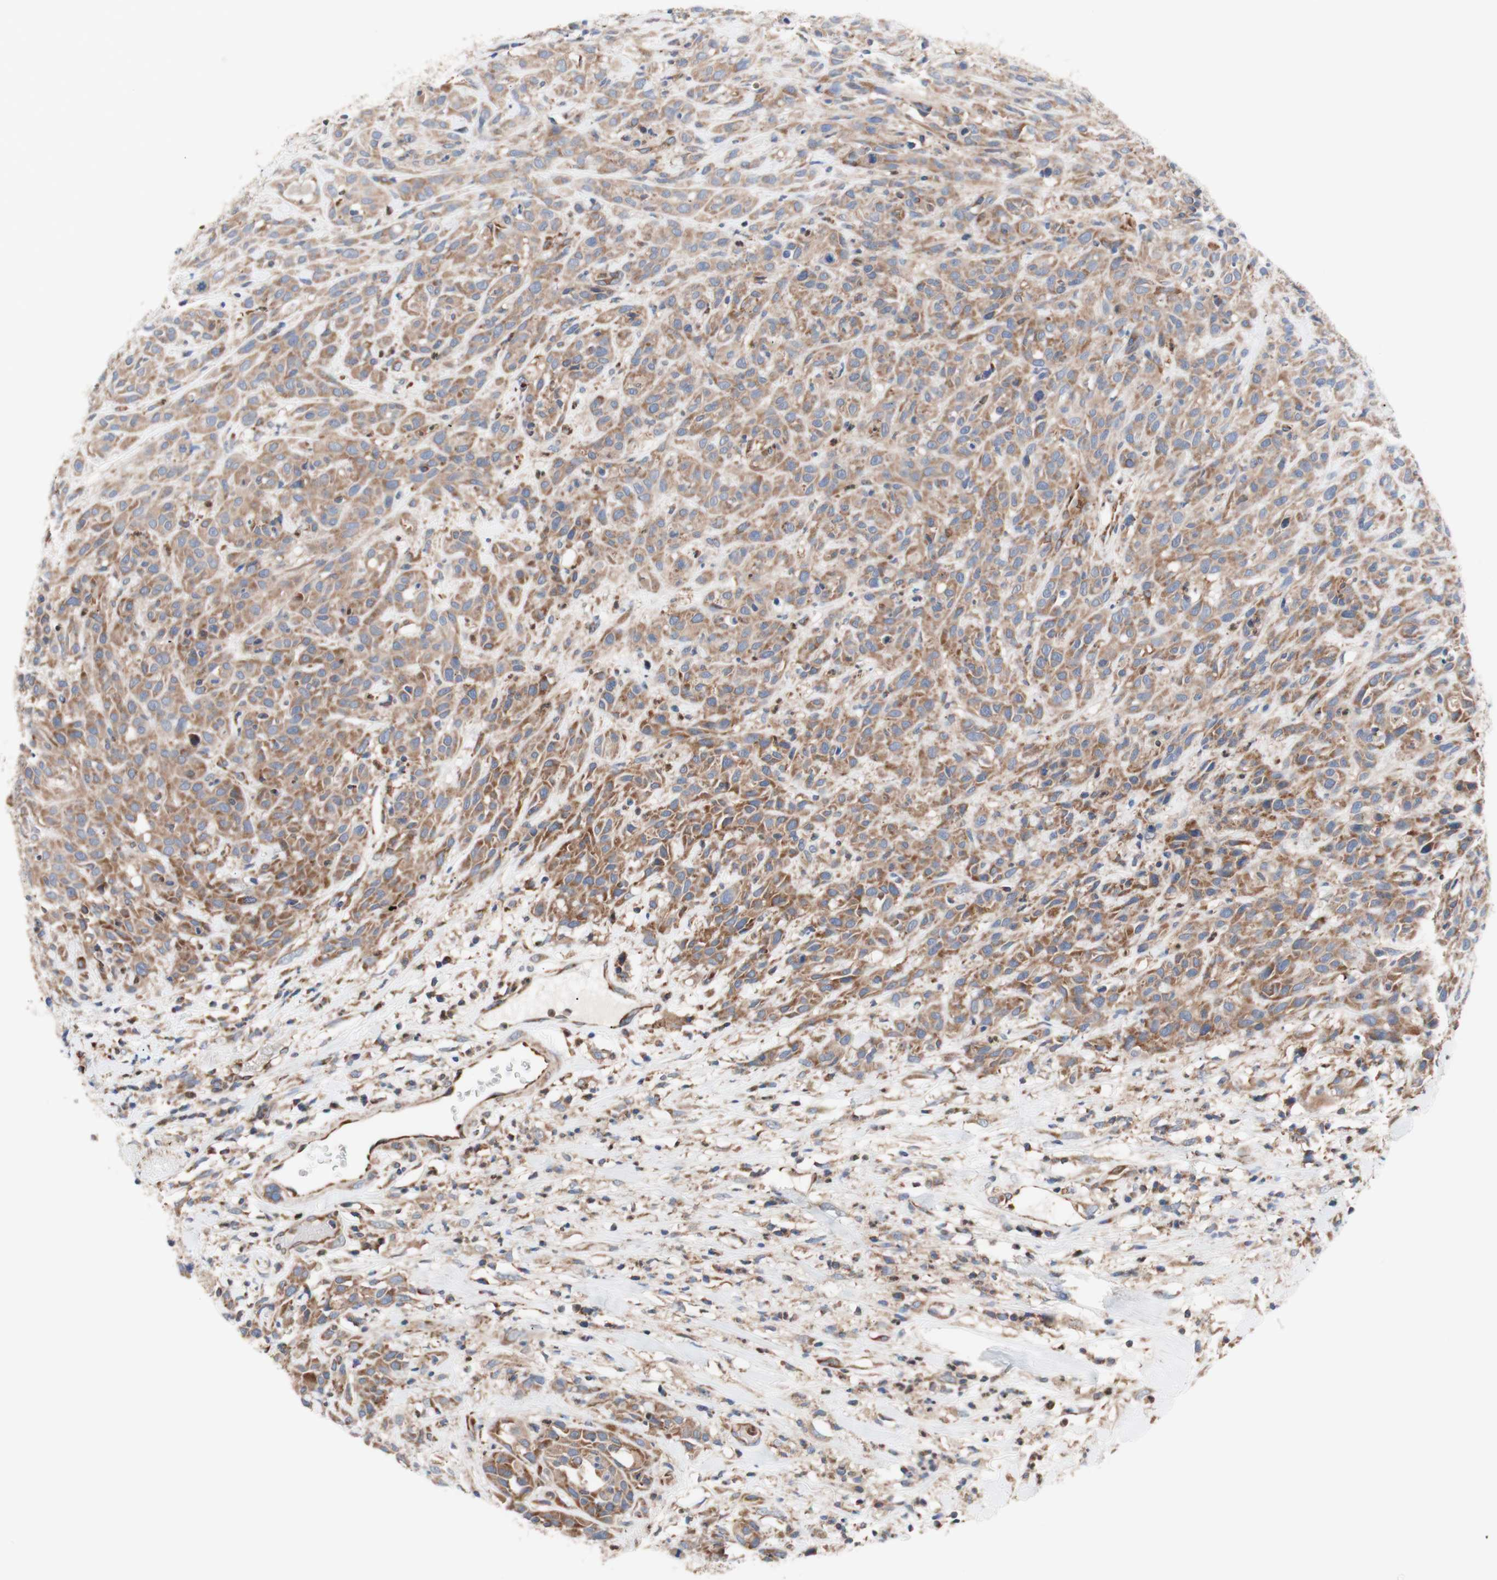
{"staining": {"intensity": "moderate", "quantity": ">75%", "location": "cytoplasmic/membranous"}, "tissue": "head and neck cancer", "cell_type": "Tumor cells", "image_type": "cancer", "snomed": [{"axis": "morphology", "description": "Normal tissue, NOS"}, {"axis": "morphology", "description": "Squamous cell carcinoma, NOS"}, {"axis": "topography", "description": "Cartilage tissue"}, {"axis": "topography", "description": "Head-Neck"}], "caption": "Brown immunohistochemical staining in head and neck cancer demonstrates moderate cytoplasmic/membranous expression in approximately >75% of tumor cells. The staining was performed using DAB to visualize the protein expression in brown, while the nuclei were stained in blue with hematoxylin (Magnification: 20x).", "gene": "FMR1", "patient": {"sex": "male", "age": 62}}